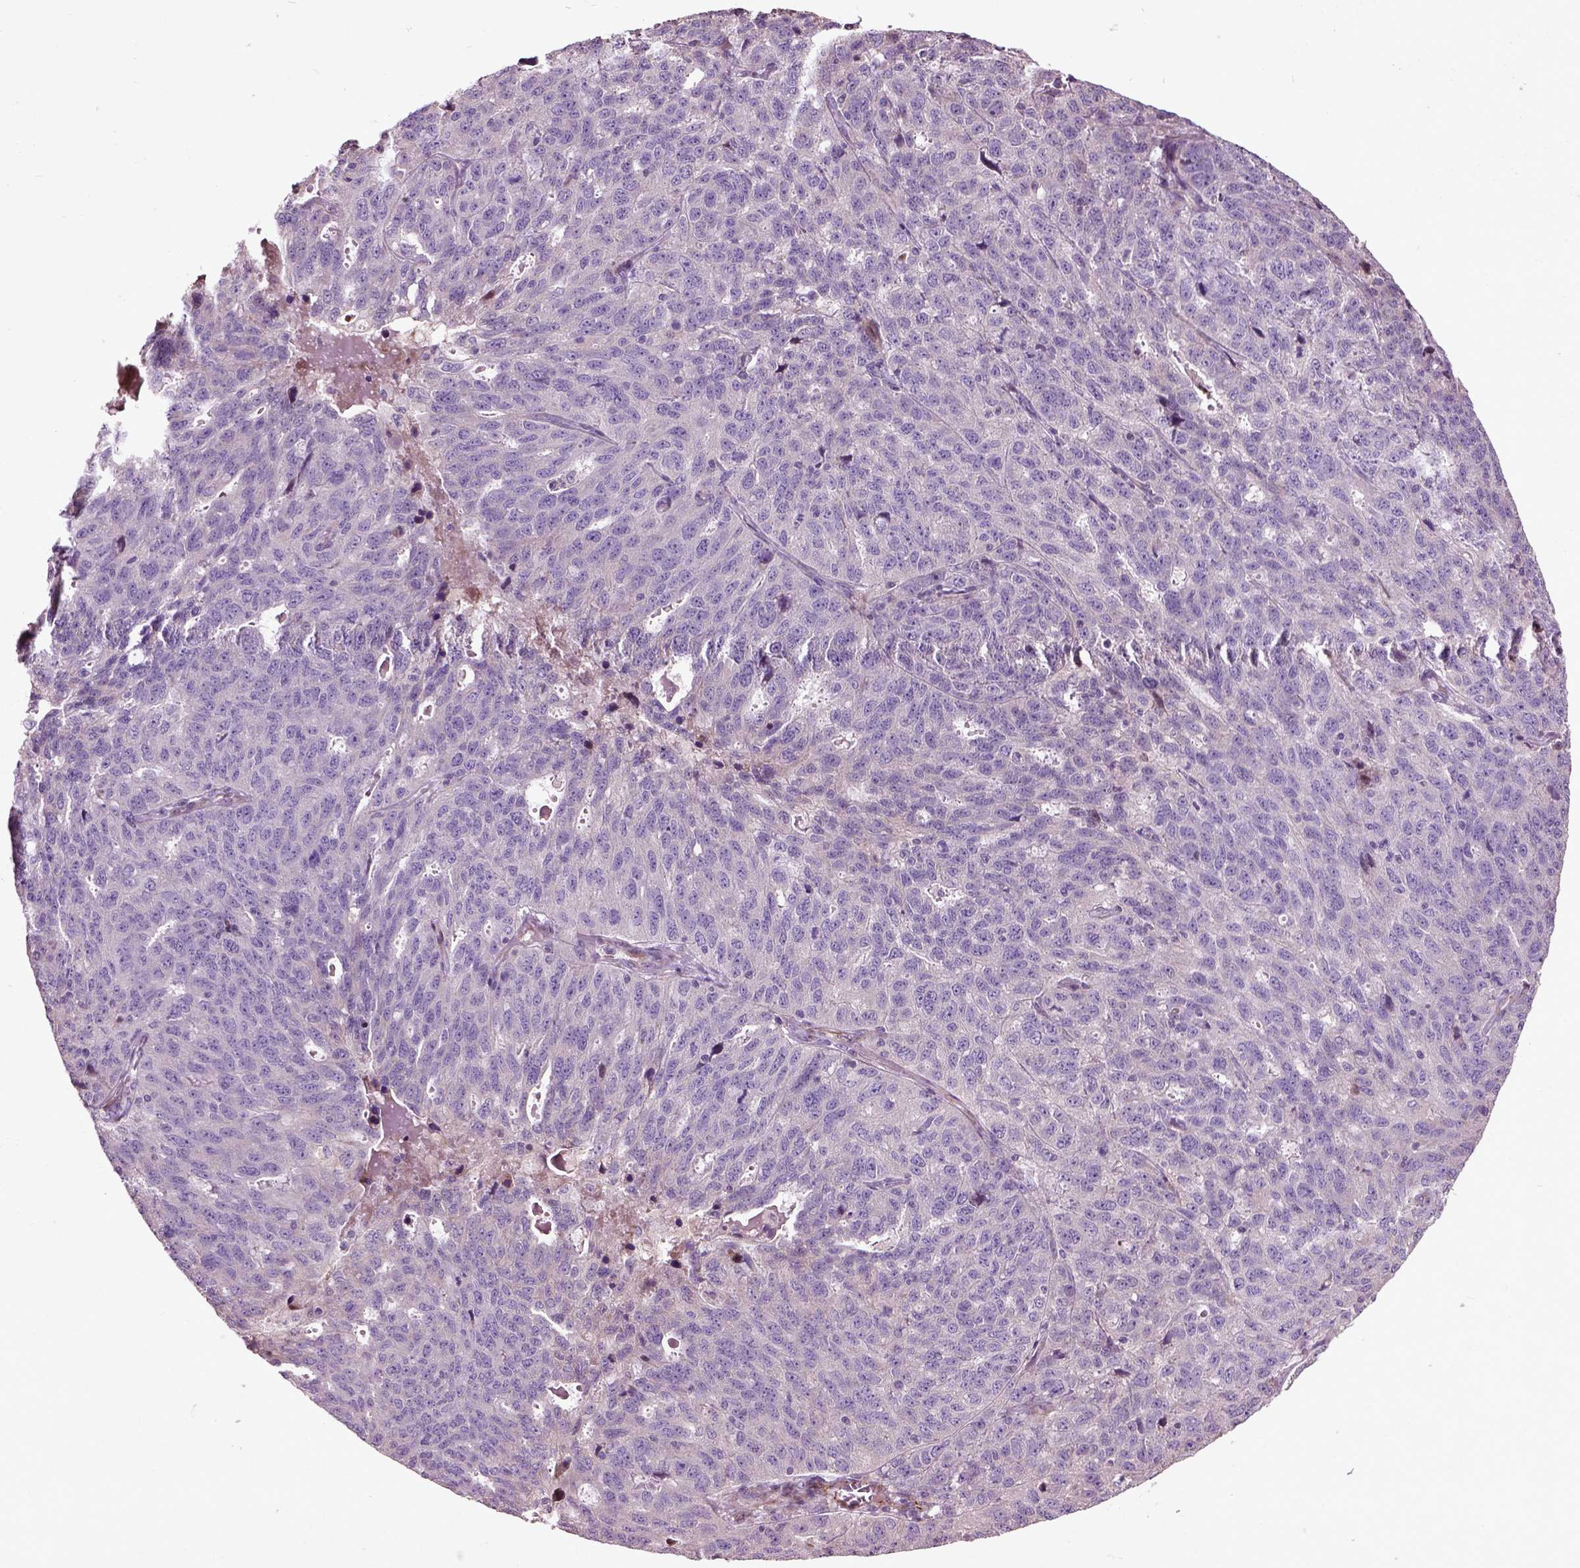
{"staining": {"intensity": "negative", "quantity": "none", "location": "none"}, "tissue": "ovarian cancer", "cell_type": "Tumor cells", "image_type": "cancer", "snomed": [{"axis": "morphology", "description": "Cystadenocarcinoma, serous, NOS"}, {"axis": "topography", "description": "Ovary"}], "caption": "There is no significant expression in tumor cells of ovarian cancer.", "gene": "PKP3", "patient": {"sex": "female", "age": 71}}